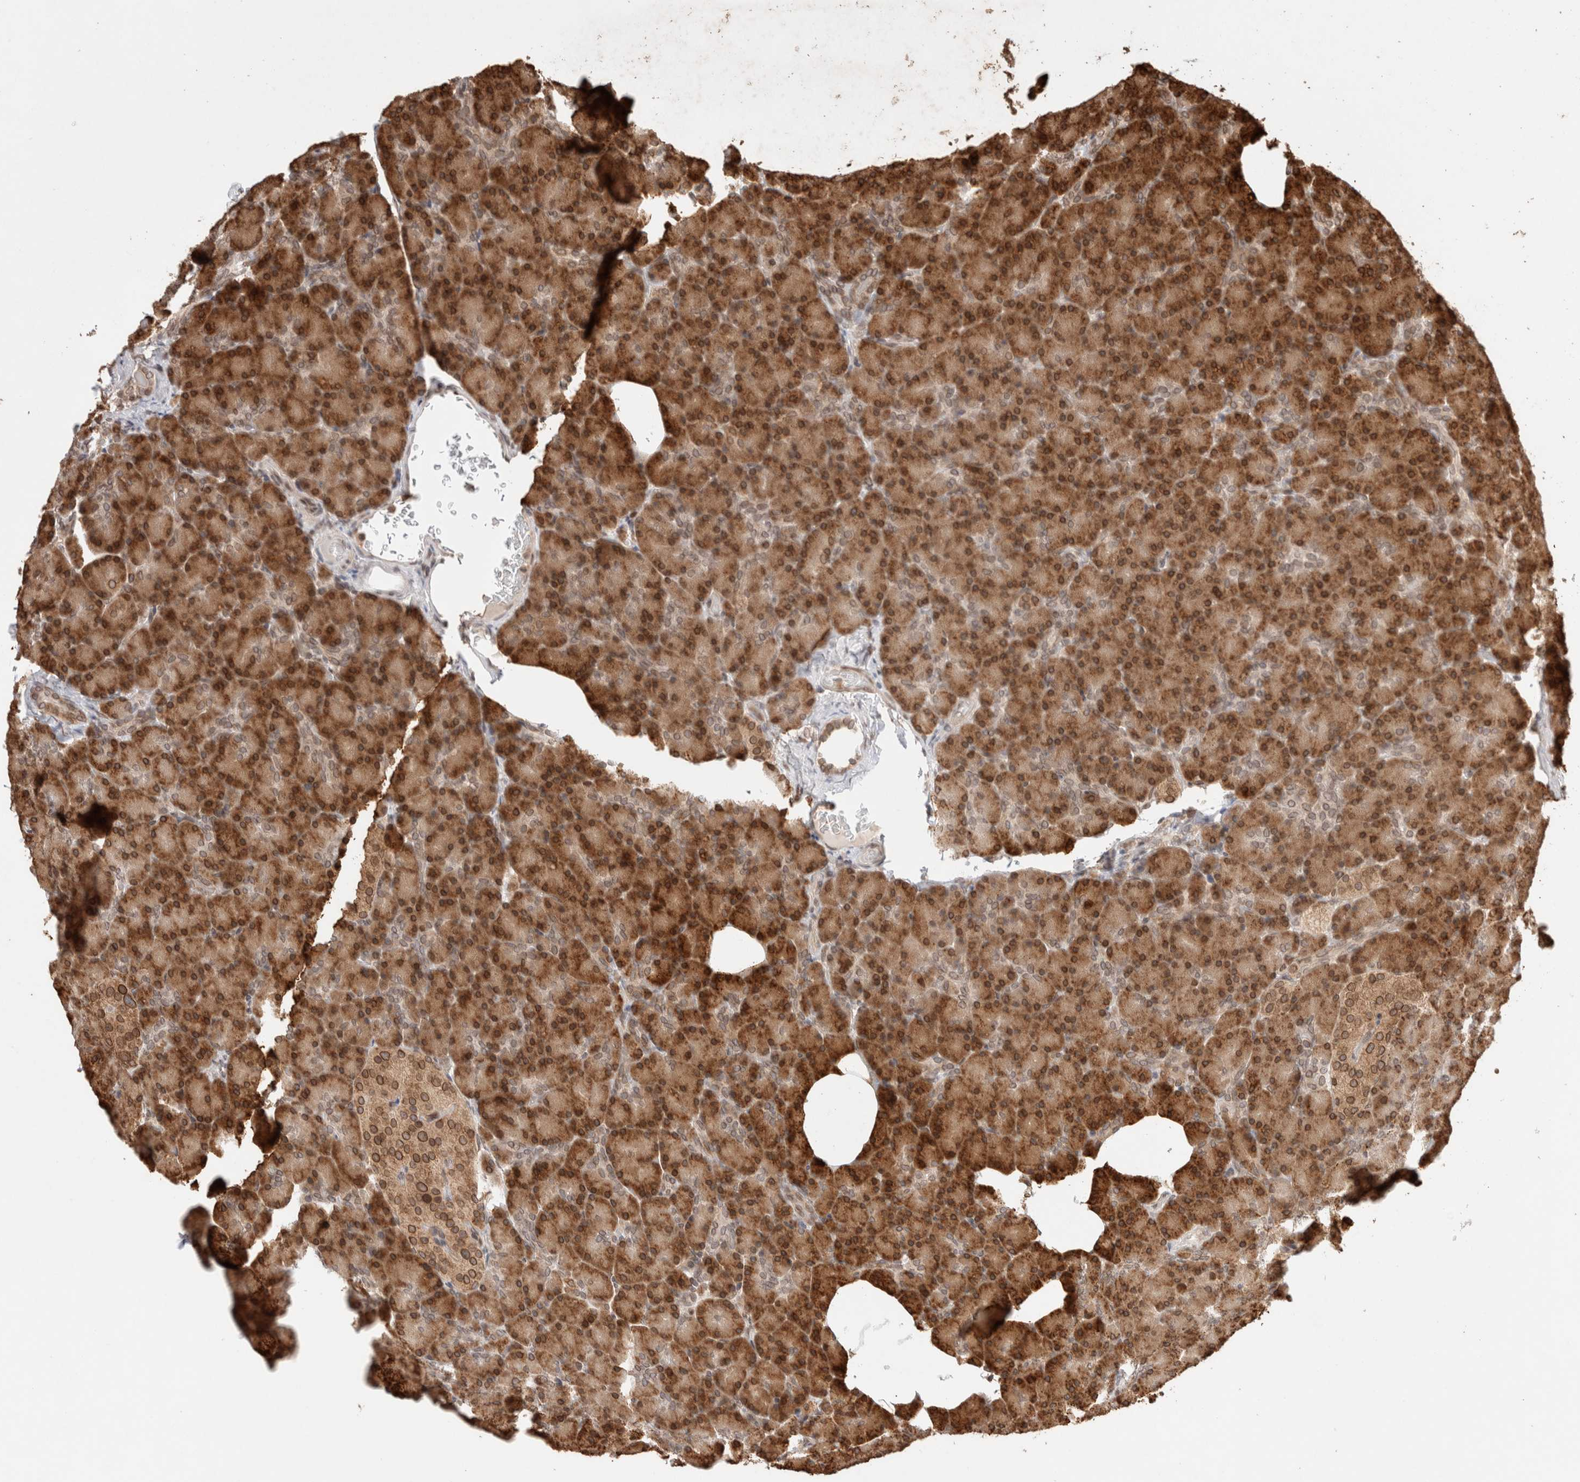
{"staining": {"intensity": "moderate", "quantity": ">75%", "location": "cytoplasmic/membranous,nuclear"}, "tissue": "pancreas", "cell_type": "Exocrine glandular cells", "image_type": "normal", "snomed": [{"axis": "morphology", "description": "Normal tissue, NOS"}, {"axis": "topography", "description": "Pancreas"}], "caption": "A photomicrograph showing moderate cytoplasmic/membranous,nuclear positivity in about >75% of exocrine glandular cells in normal pancreas, as visualized by brown immunohistochemical staining.", "gene": "TPR", "patient": {"sex": "female", "age": 43}}